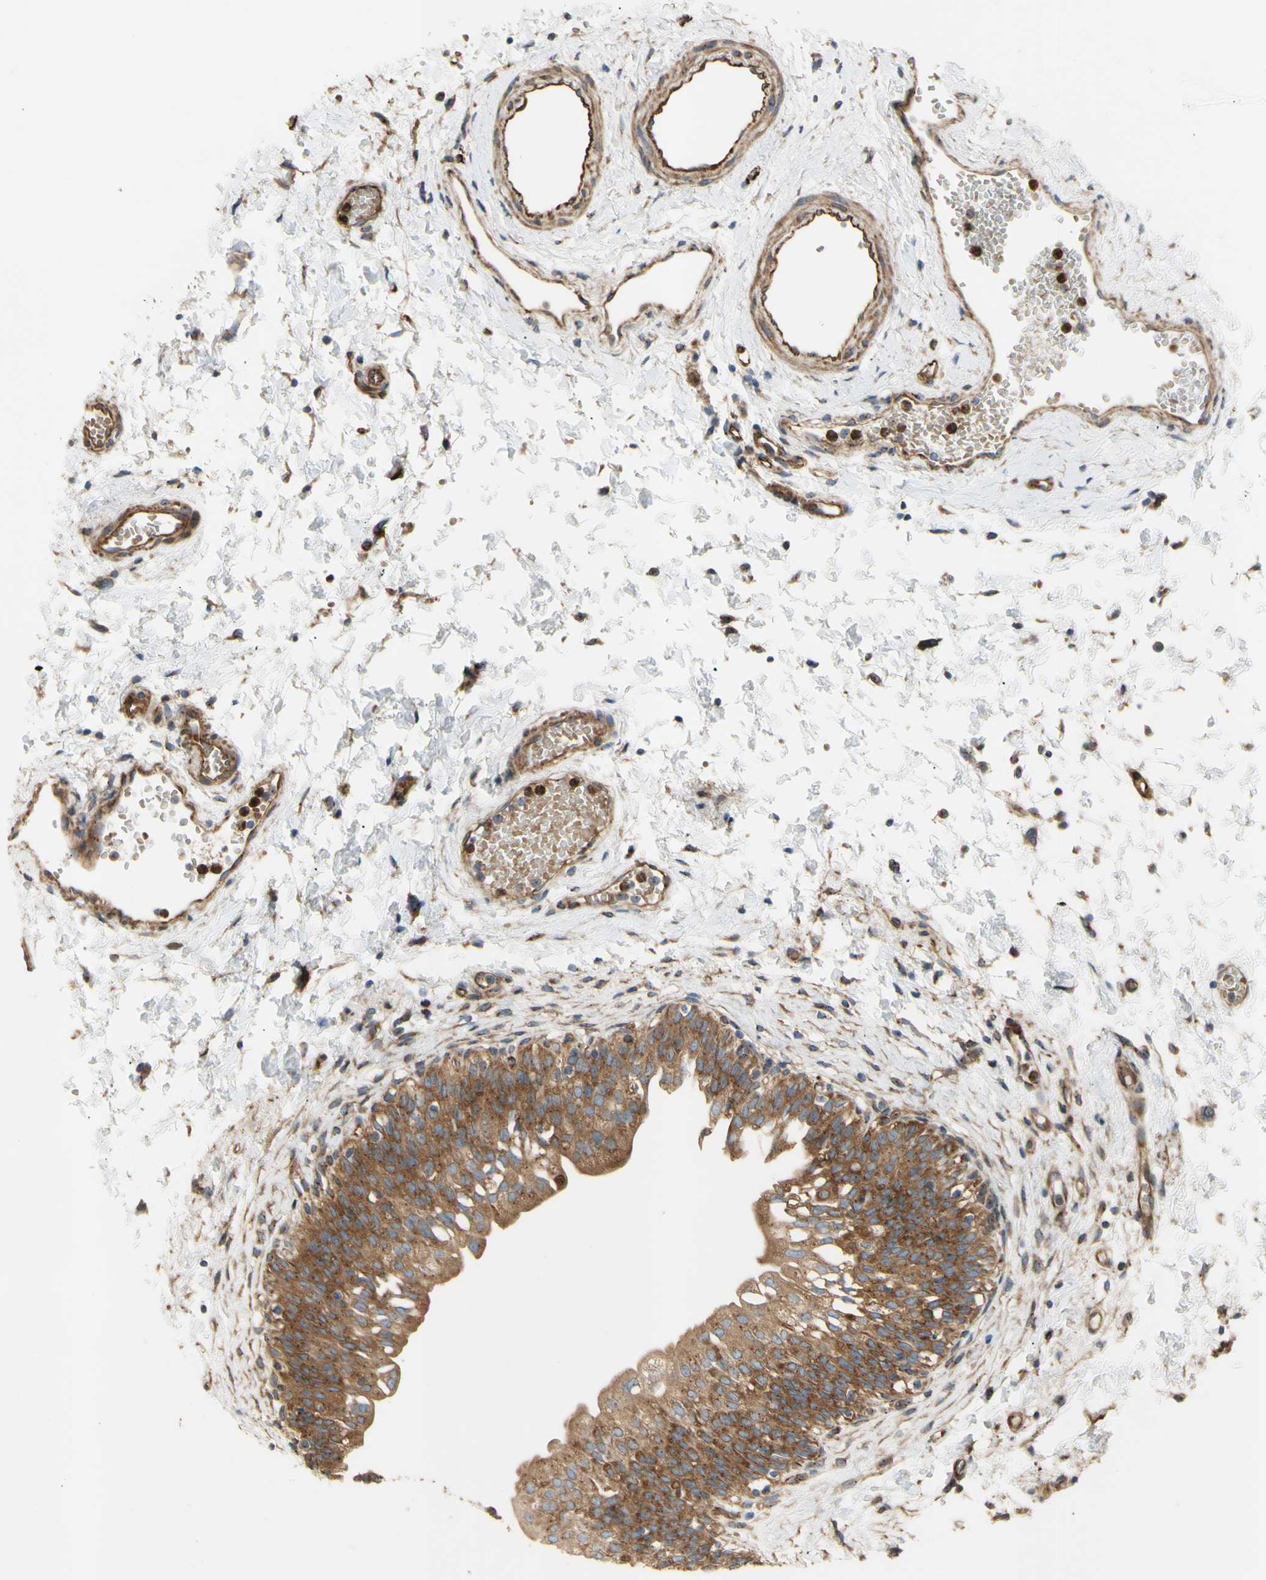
{"staining": {"intensity": "strong", "quantity": ">75%", "location": "cytoplasmic/membranous"}, "tissue": "urinary bladder", "cell_type": "Urothelial cells", "image_type": "normal", "snomed": [{"axis": "morphology", "description": "Normal tissue, NOS"}, {"axis": "topography", "description": "Urinary bladder"}], "caption": "This micrograph displays benign urinary bladder stained with immunohistochemistry (IHC) to label a protein in brown. The cytoplasmic/membranous of urothelial cells show strong positivity for the protein. Nuclei are counter-stained blue.", "gene": "TUBG2", "patient": {"sex": "male", "age": 55}}